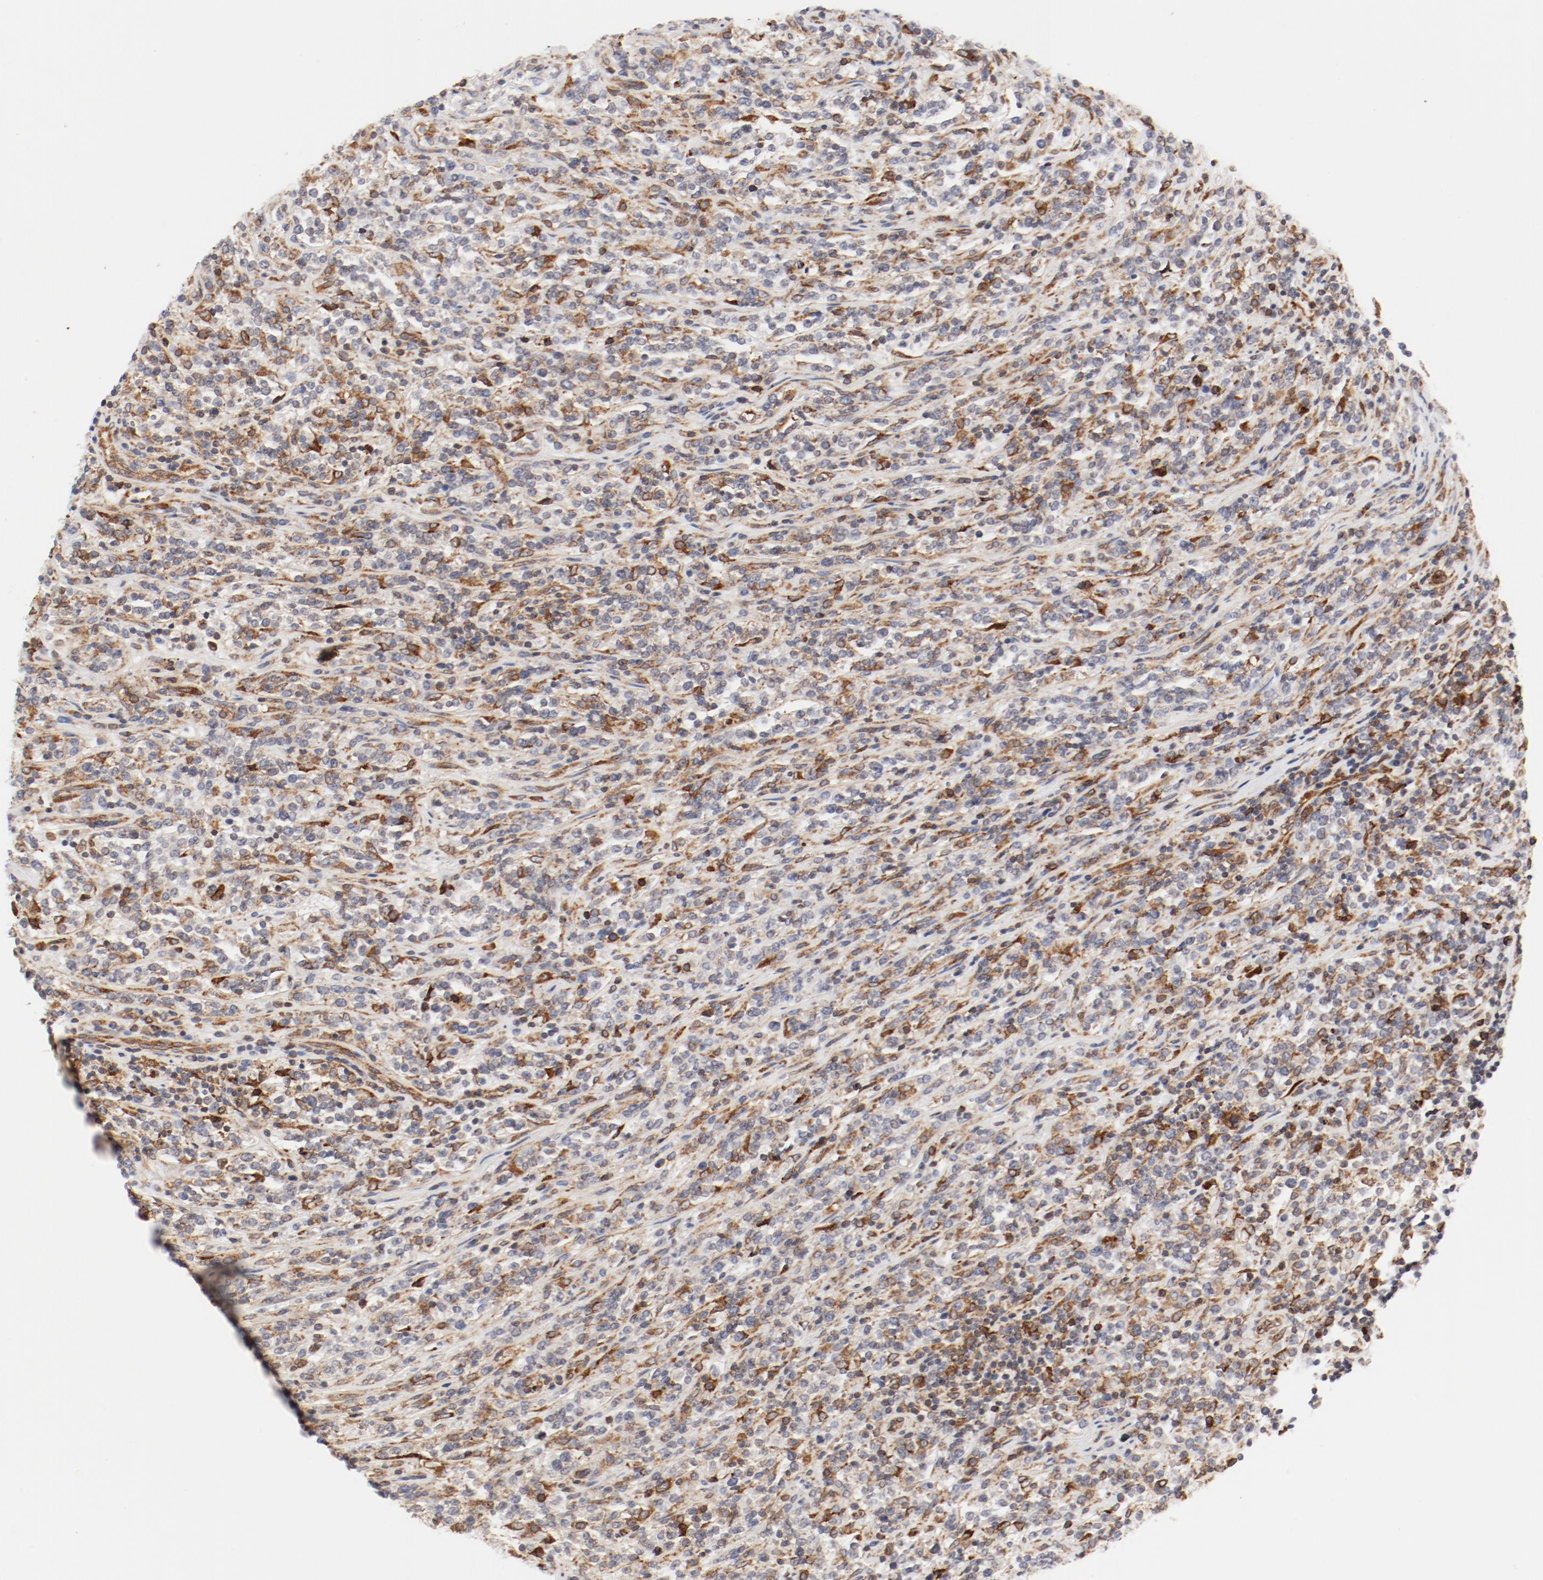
{"staining": {"intensity": "moderate", "quantity": "25%-75%", "location": "cytoplasmic/membranous"}, "tissue": "lymphoma", "cell_type": "Tumor cells", "image_type": "cancer", "snomed": [{"axis": "morphology", "description": "Malignant lymphoma, non-Hodgkin's type, High grade"}, {"axis": "topography", "description": "Soft tissue"}], "caption": "Immunohistochemical staining of human high-grade malignant lymphoma, non-Hodgkin's type displays medium levels of moderate cytoplasmic/membranous staining in approximately 25%-75% of tumor cells. (Stains: DAB (3,3'-diaminobenzidine) in brown, nuclei in blue, Microscopy: brightfield microscopy at high magnification).", "gene": "PDPK1", "patient": {"sex": "male", "age": 18}}